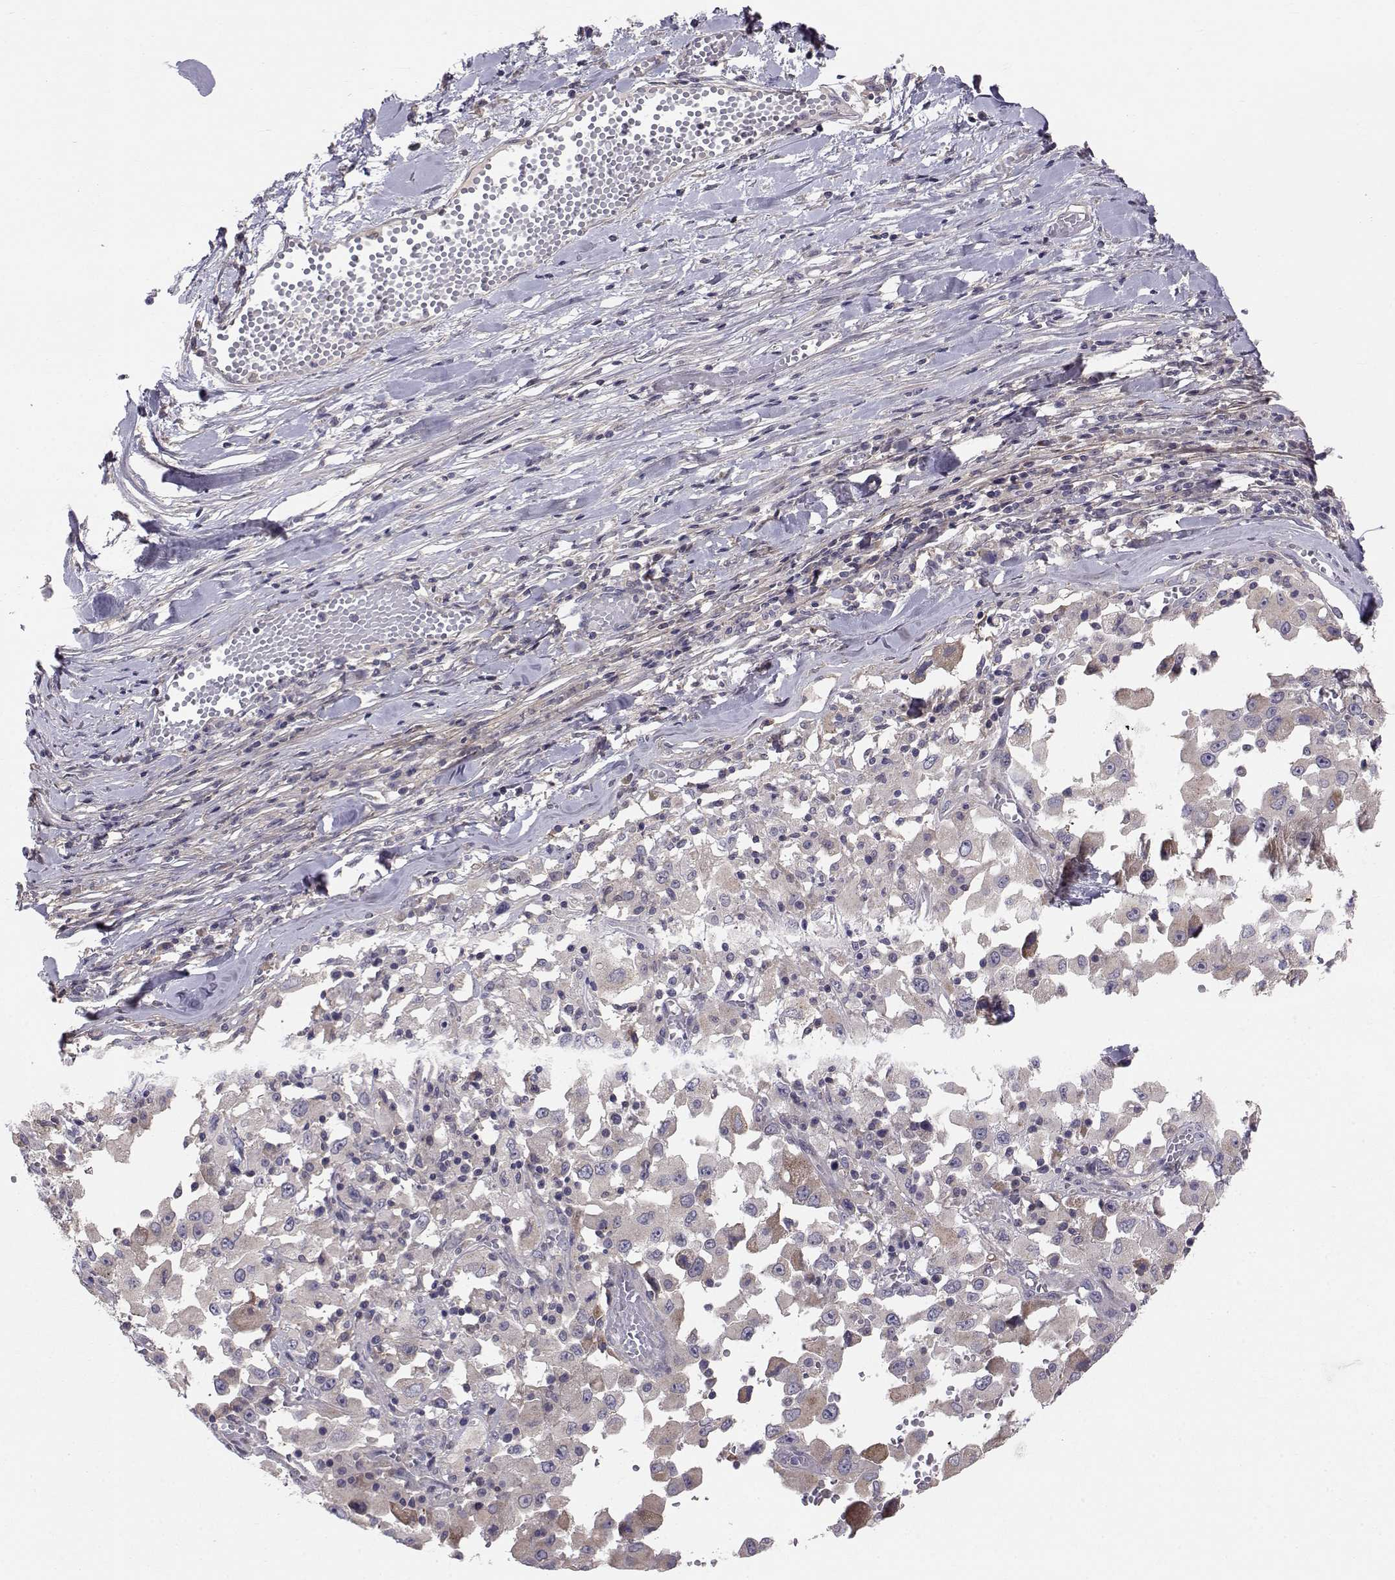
{"staining": {"intensity": "negative", "quantity": "none", "location": "none"}, "tissue": "melanoma", "cell_type": "Tumor cells", "image_type": "cancer", "snomed": [{"axis": "morphology", "description": "Malignant melanoma, Metastatic site"}, {"axis": "topography", "description": "Lymph node"}], "caption": "Tumor cells are negative for brown protein staining in malignant melanoma (metastatic site). (DAB (3,3'-diaminobenzidine) immunohistochemistry visualized using brightfield microscopy, high magnification).", "gene": "PEX5L", "patient": {"sex": "male", "age": 50}}